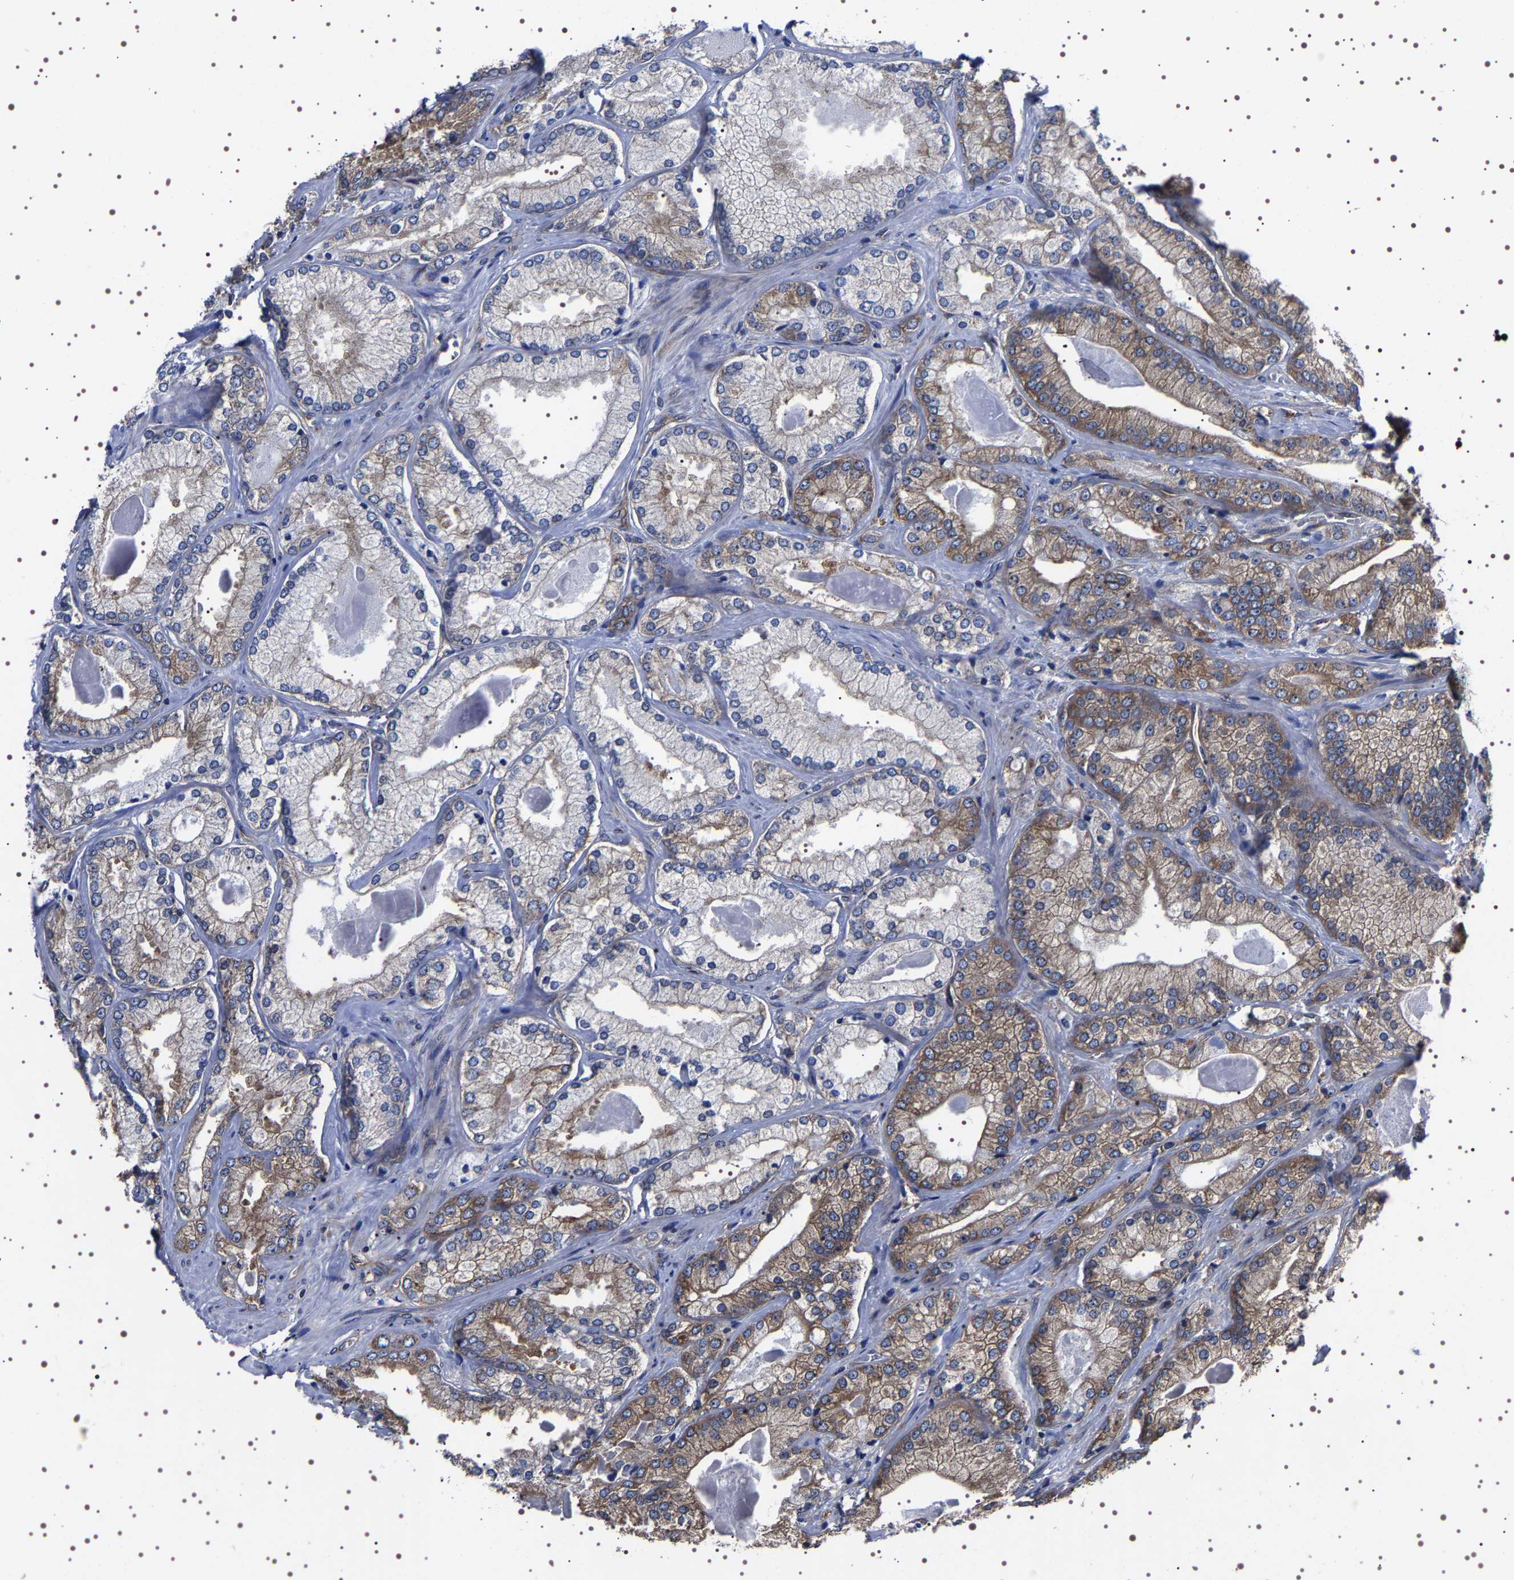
{"staining": {"intensity": "strong", "quantity": "<25%", "location": "cytoplasmic/membranous"}, "tissue": "prostate cancer", "cell_type": "Tumor cells", "image_type": "cancer", "snomed": [{"axis": "morphology", "description": "Adenocarcinoma, Low grade"}, {"axis": "topography", "description": "Prostate"}], "caption": "A high-resolution image shows immunohistochemistry staining of prostate cancer (adenocarcinoma (low-grade)), which exhibits strong cytoplasmic/membranous positivity in approximately <25% of tumor cells.", "gene": "DARS1", "patient": {"sex": "male", "age": 65}}